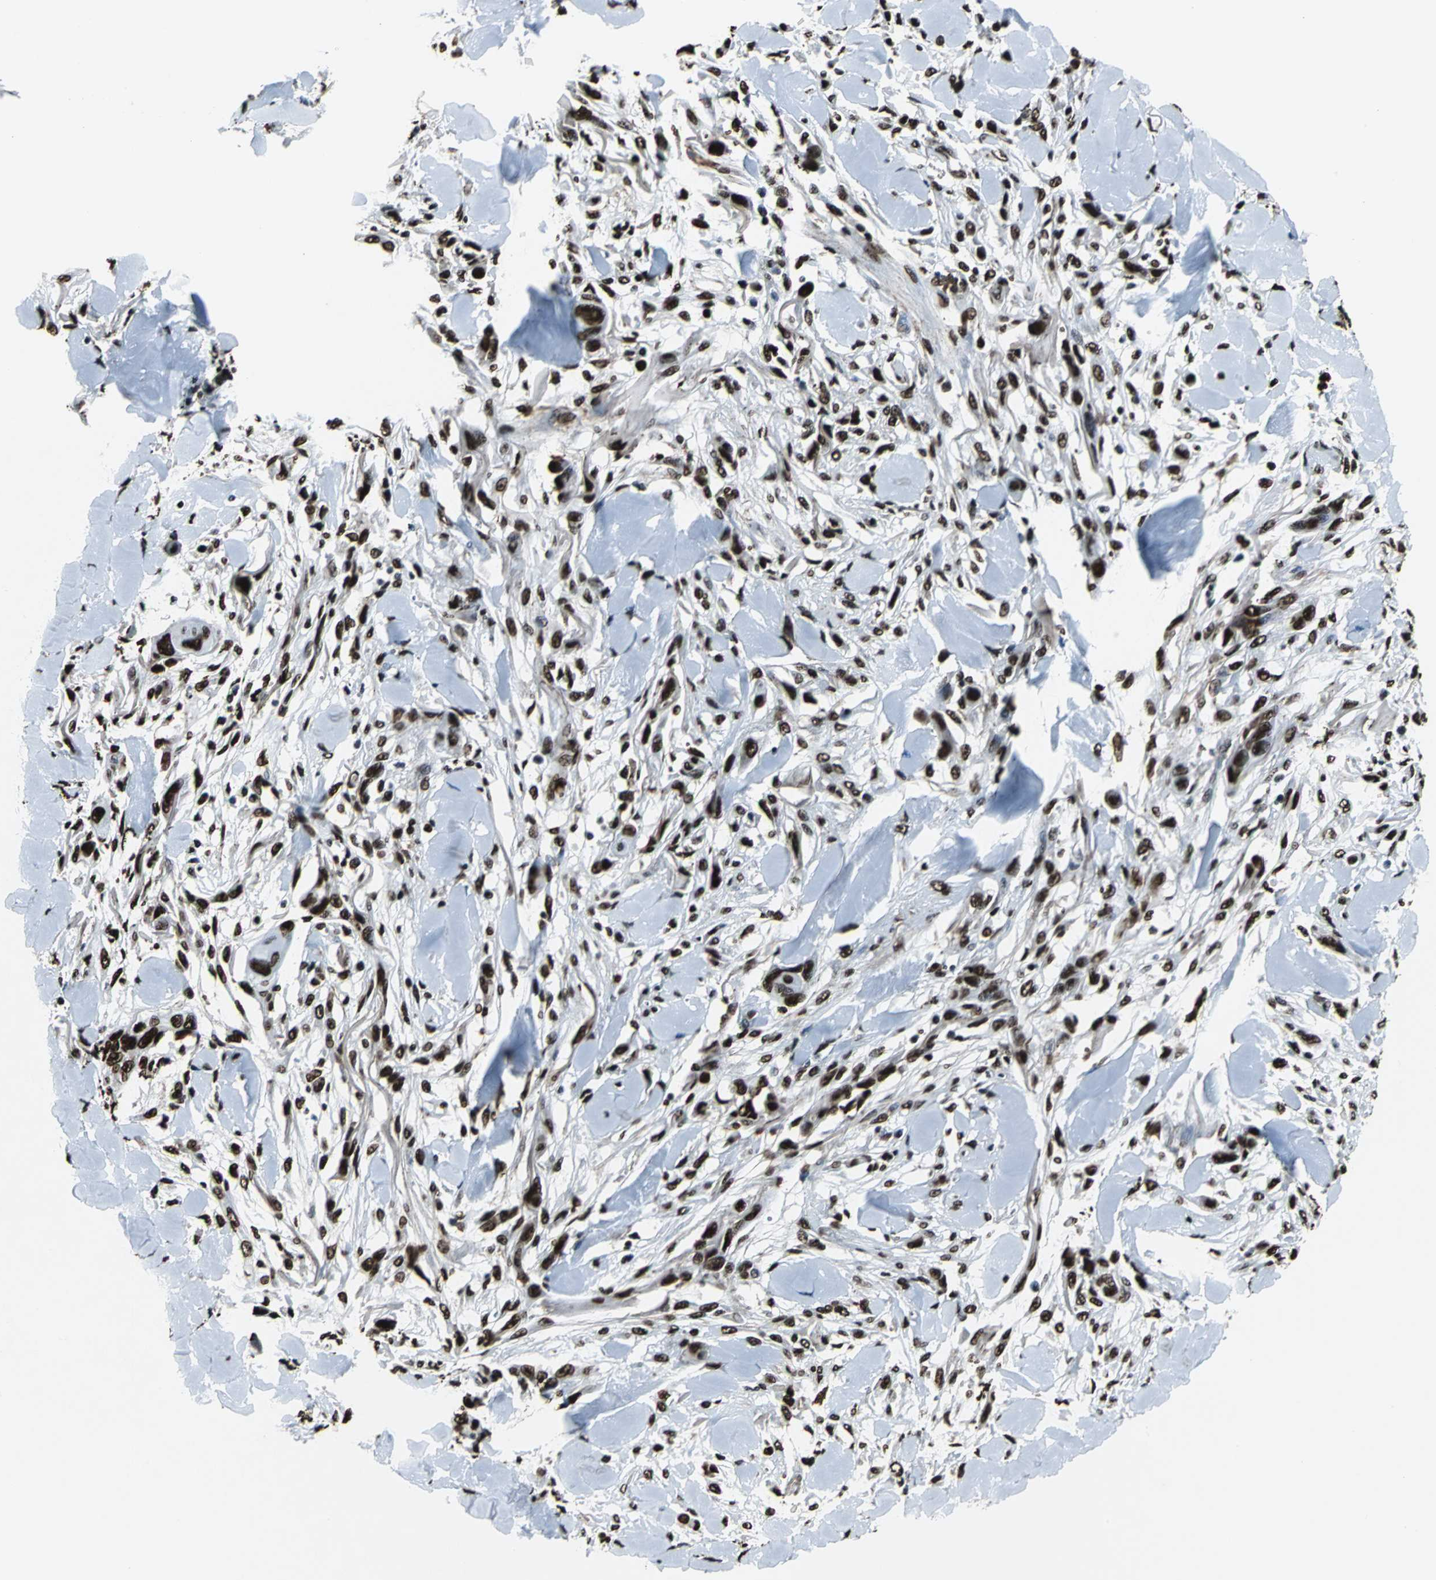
{"staining": {"intensity": "strong", "quantity": ">75%", "location": "nuclear"}, "tissue": "skin cancer", "cell_type": "Tumor cells", "image_type": "cancer", "snomed": [{"axis": "morphology", "description": "Squamous cell carcinoma, NOS"}, {"axis": "topography", "description": "Skin"}], "caption": "This image exhibits IHC staining of skin cancer, with high strong nuclear staining in about >75% of tumor cells.", "gene": "APEX1", "patient": {"sex": "female", "age": 59}}